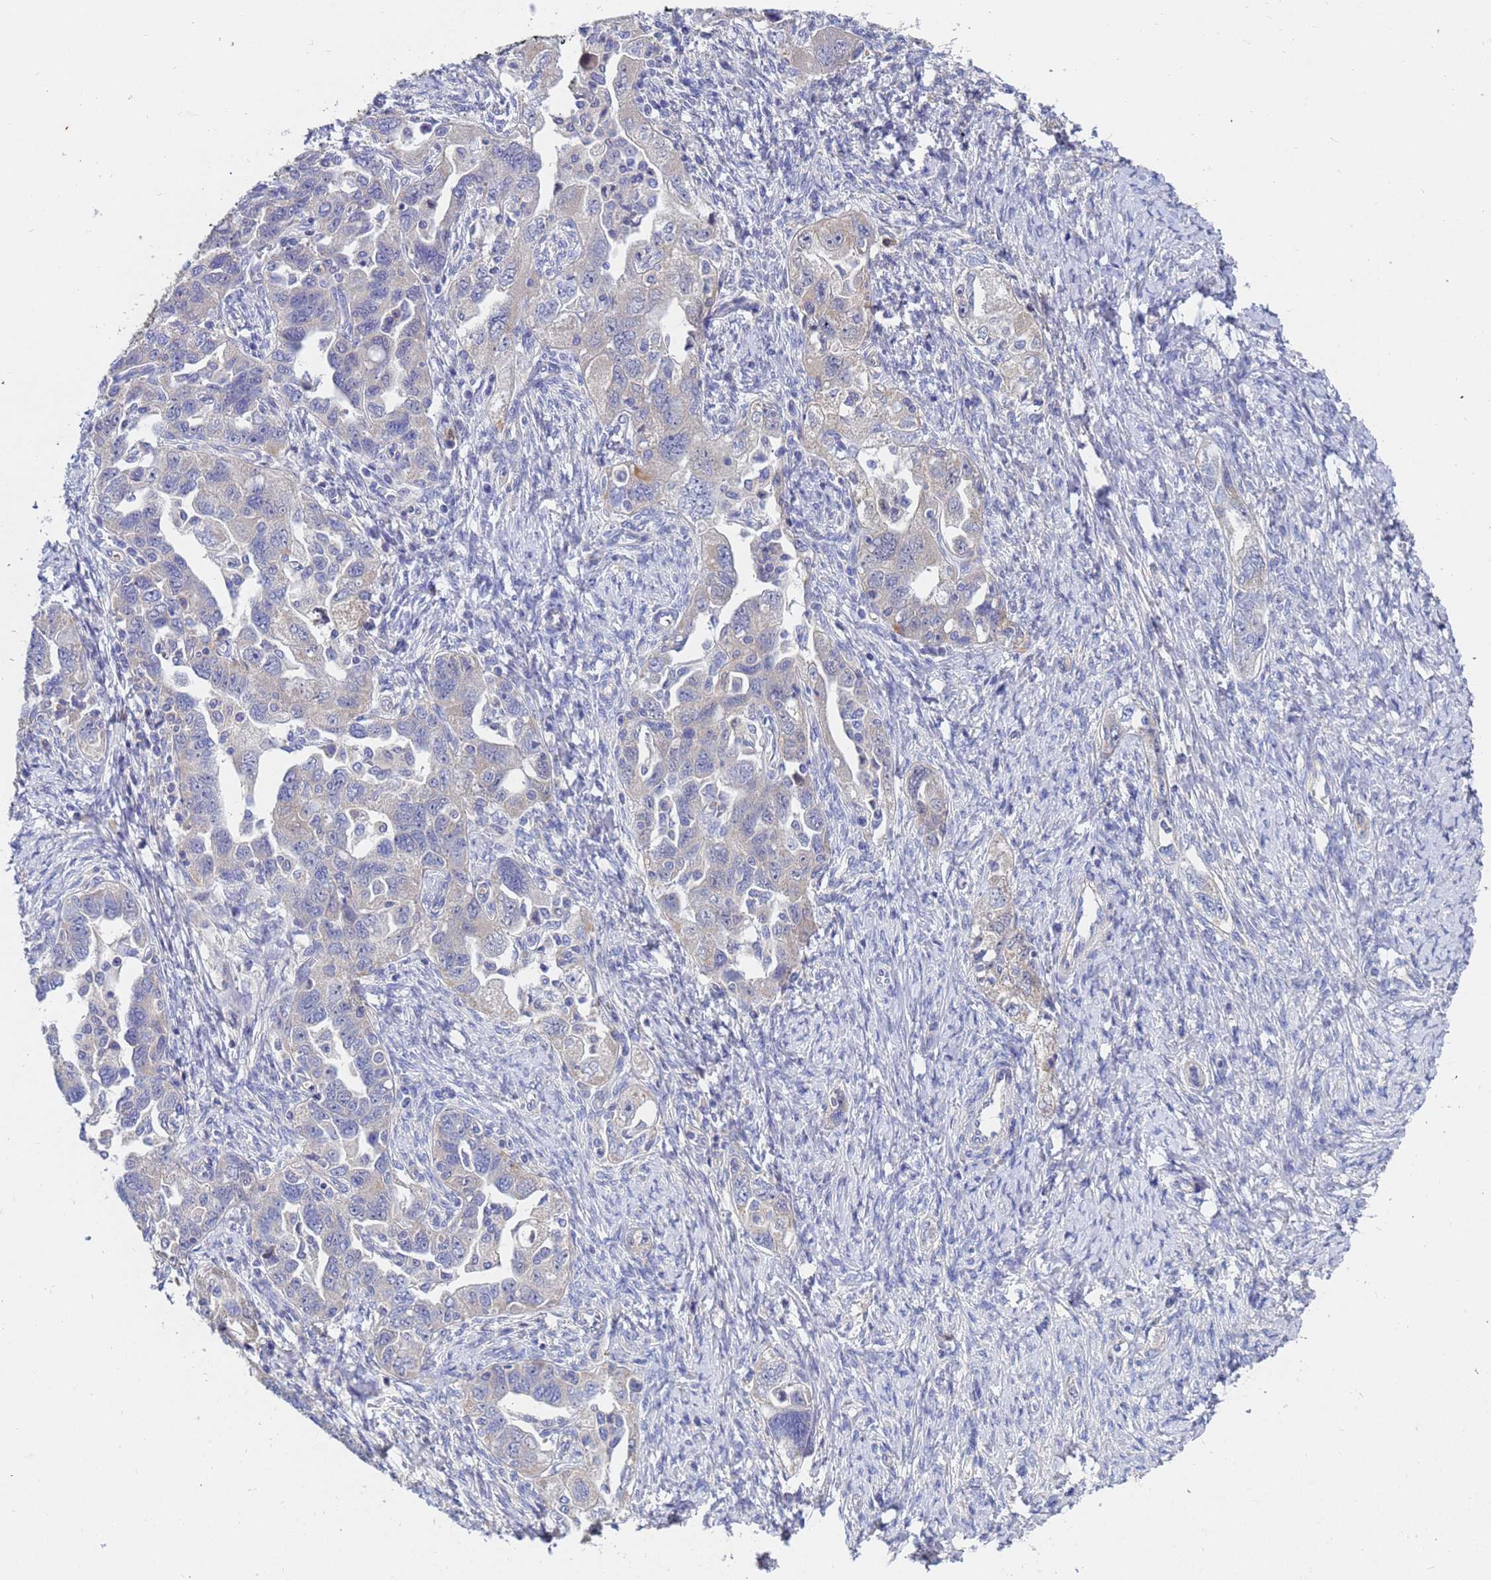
{"staining": {"intensity": "negative", "quantity": "none", "location": "none"}, "tissue": "ovarian cancer", "cell_type": "Tumor cells", "image_type": "cancer", "snomed": [{"axis": "morphology", "description": "Carcinoma, NOS"}, {"axis": "morphology", "description": "Cystadenocarcinoma, serous, NOS"}, {"axis": "topography", "description": "Ovary"}], "caption": "Immunohistochemistry (IHC) image of ovarian carcinoma stained for a protein (brown), which demonstrates no expression in tumor cells. (Stains: DAB (3,3'-diaminobenzidine) IHC with hematoxylin counter stain, Microscopy: brightfield microscopy at high magnification).", "gene": "TTLL11", "patient": {"sex": "female", "age": 69}}